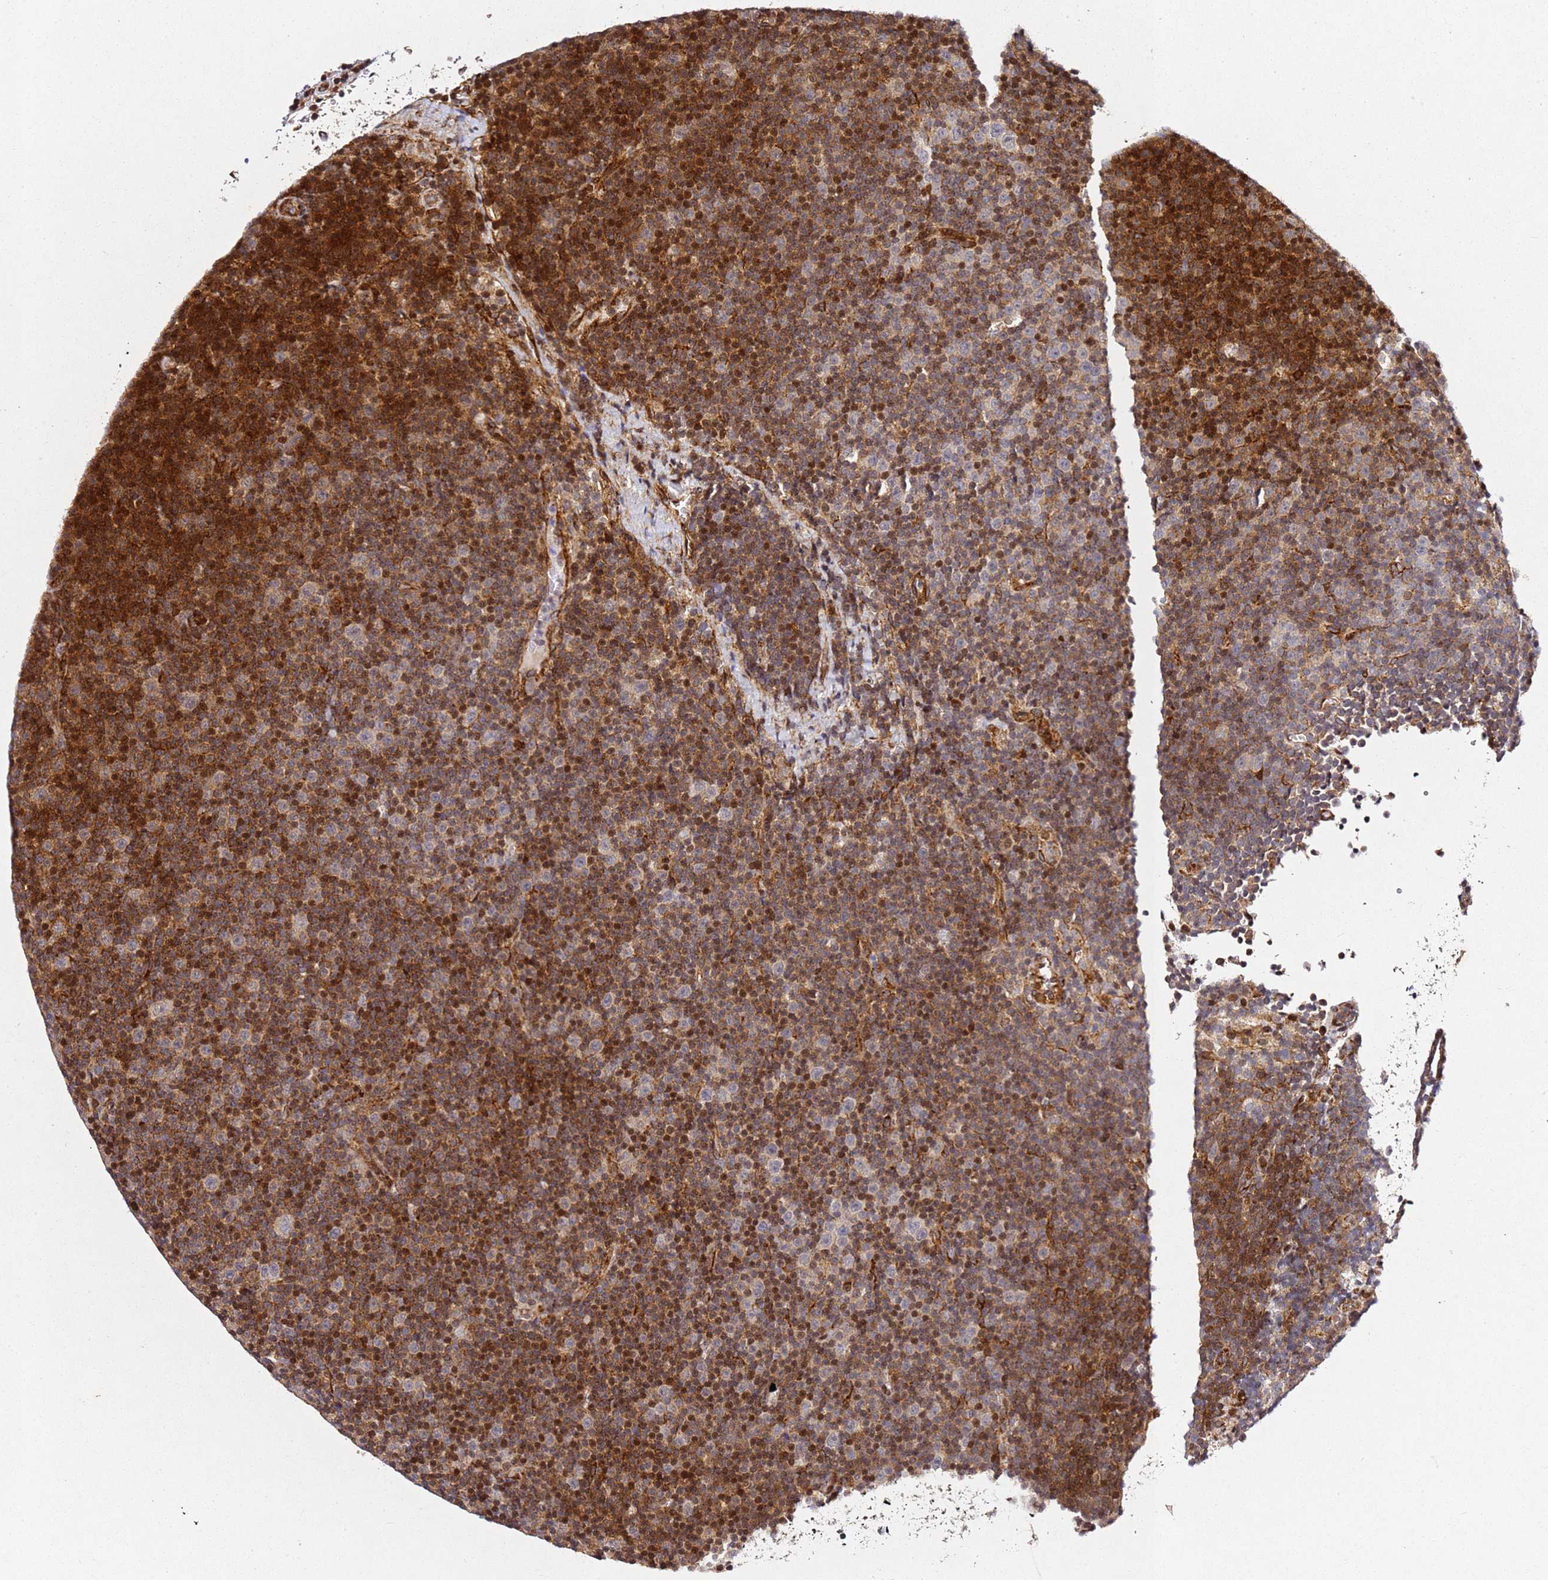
{"staining": {"intensity": "moderate", "quantity": "25%-75%", "location": "cytoplasmic/membranous,nuclear"}, "tissue": "lymphoma", "cell_type": "Tumor cells", "image_type": "cancer", "snomed": [{"axis": "morphology", "description": "Malignant lymphoma, non-Hodgkin's type, Low grade"}, {"axis": "topography", "description": "Lymph node"}], "caption": "Brown immunohistochemical staining in lymphoma demonstrates moderate cytoplasmic/membranous and nuclear staining in about 25%-75% of tumor cells. Nuclei are stained in blue.", "gene": "ZNF296", "patient": {"sex": "female", "age": 67}}